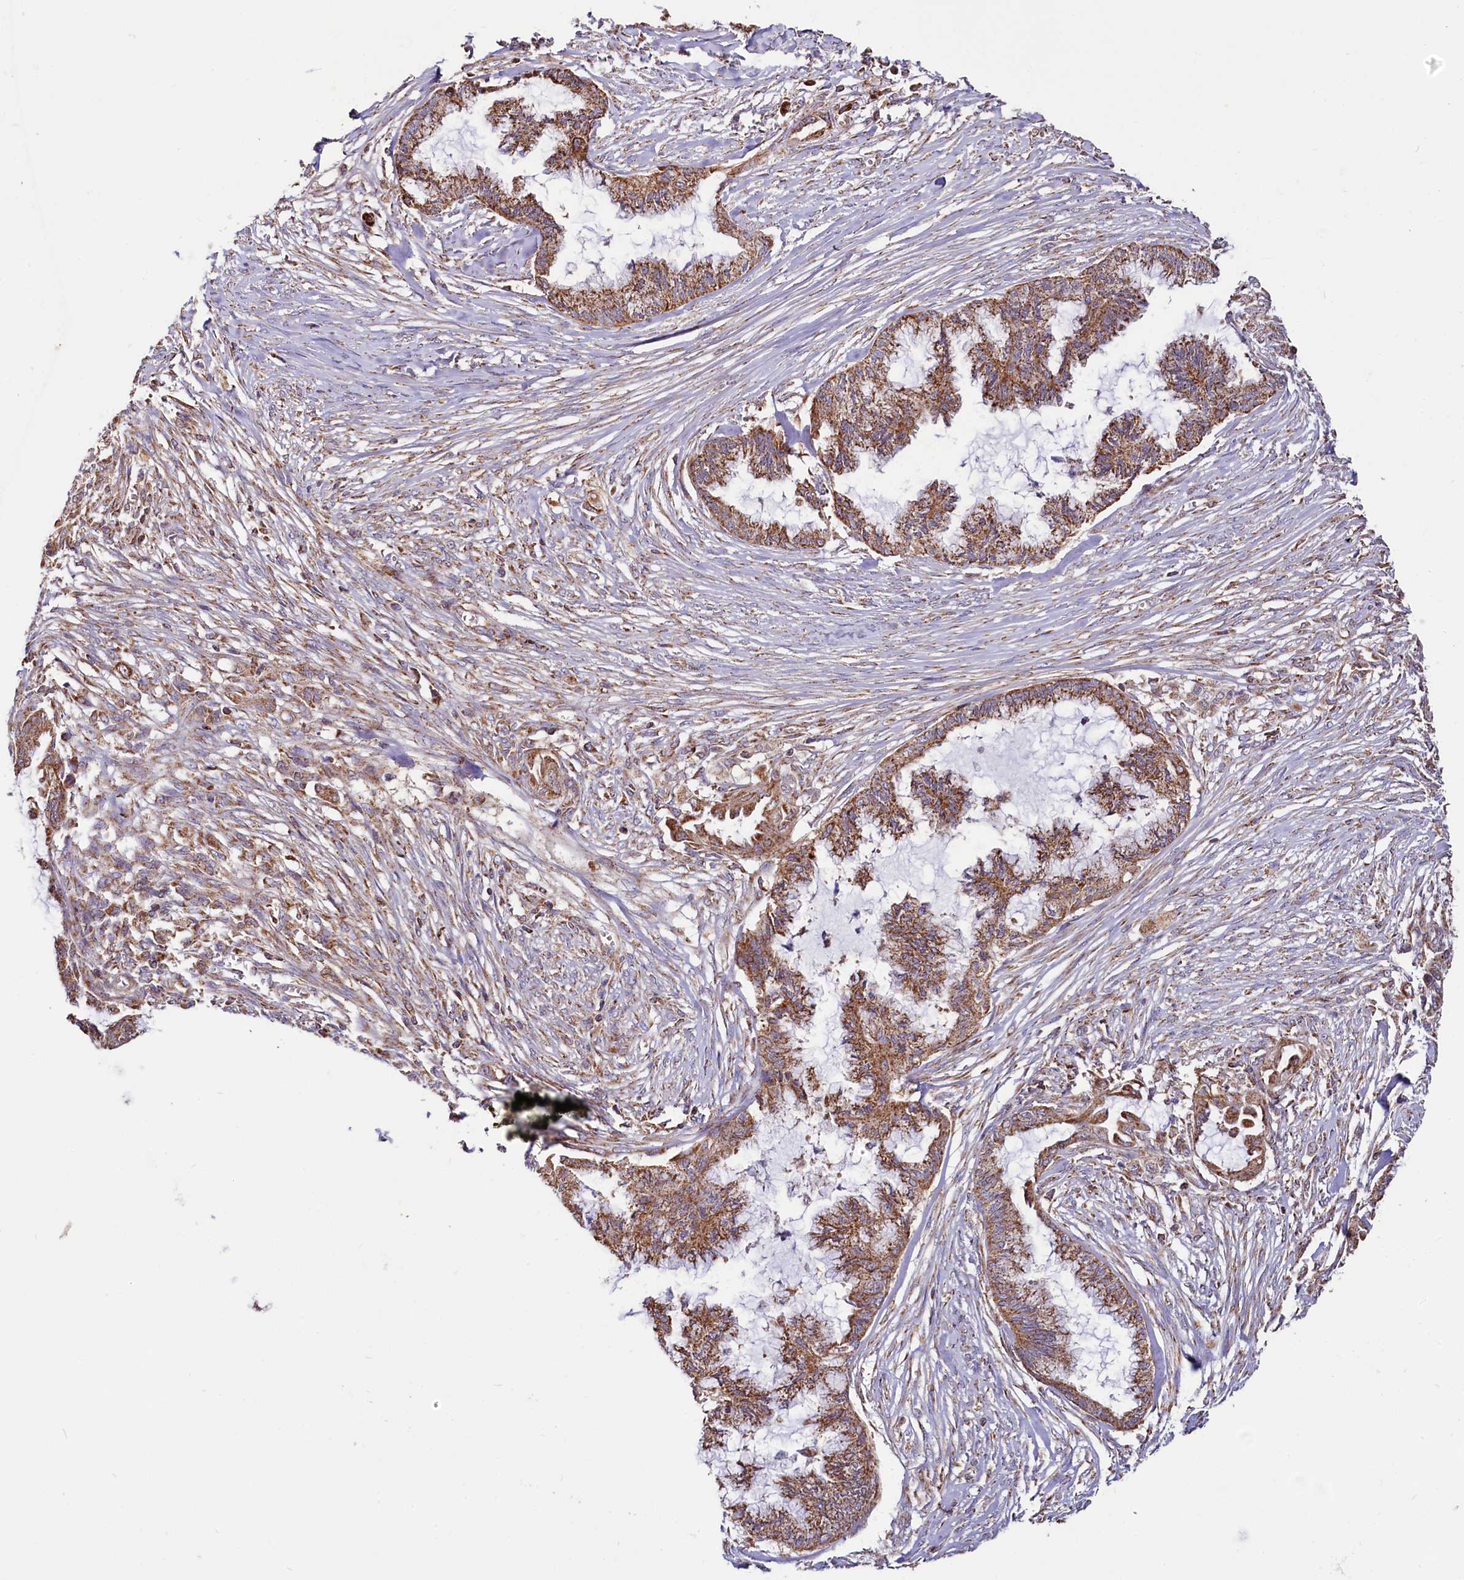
{"staining": {"intensity": "strong", "quantity": ">75%", "location": "cytoplasmic/membranous"}, "tissue": "endometrial cancer", "cell_type": "Tumor cells", "image_type": "cancer", "snomed": [{"axis": "morphology", "description": "Adenocarcinoma, NOS"}, {"axis": "topography", "description": "Endometrium"}], "caption": "About >75% of tumor cells in human endometrial cancer display strong cytoplasmic/membranous protein expression as visualized by brown immunohistochemical staining.", "gene": "NUDT15", "patient": {"sex": "female", "age": 86}}